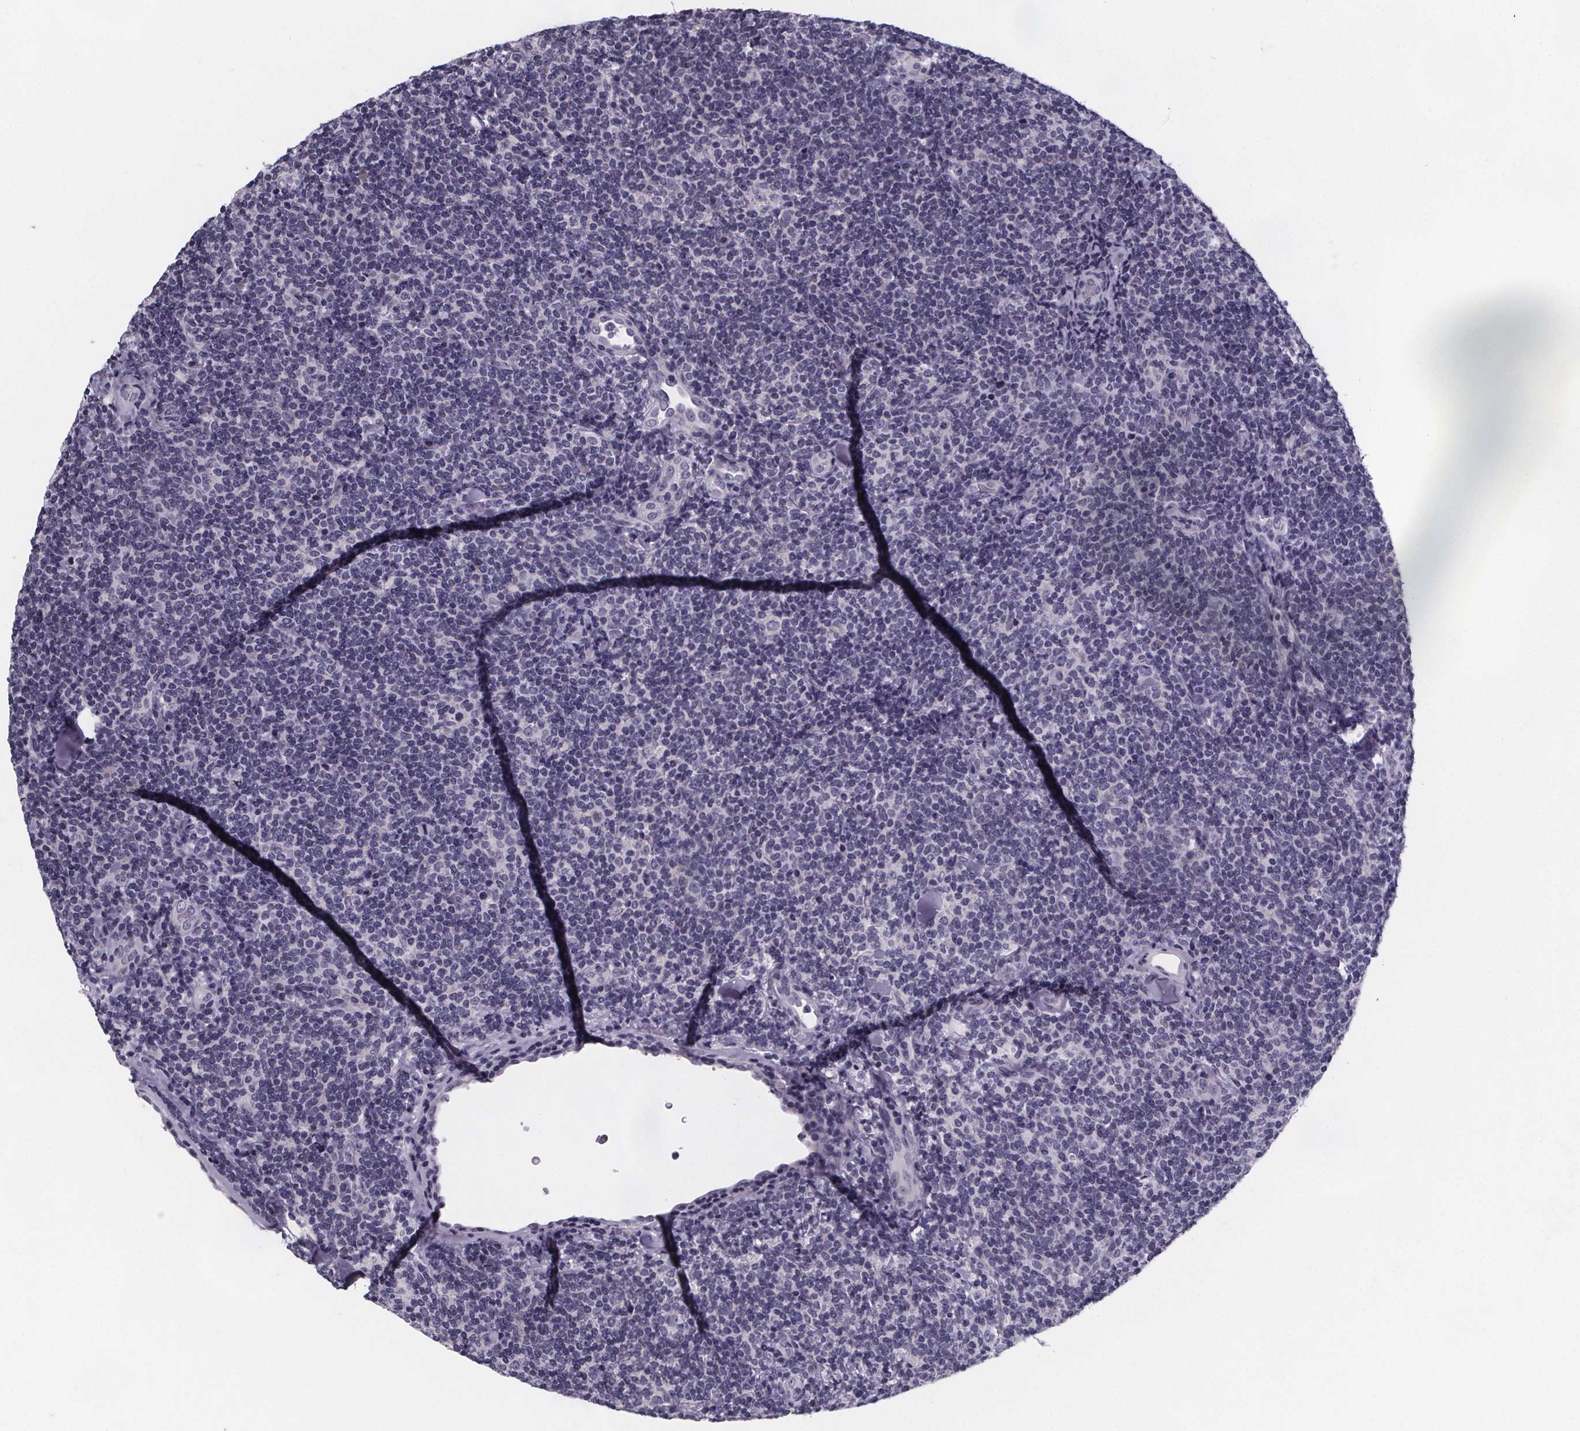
{"staining": {"intensity": "negative", "quantity": "none", "location": "none"}, "tissue": "lymphoma", "cell_type": "Tumor cells", "image_type": "cancer", "snomed": [{"axis": "morphology", "description": "Malignant lymphoma, non-Hodgkin's type, Low grade"}, {"axis": "topography", "description": "Lymph node"}], "caption": "High power microscopy micrograph of an immunohistochemistry (IHC) photomicrograph of malignant lymphoma, non-Hodgkin's type (low-grade), revealing no significant expression in tumor cells.", "gene": "PAH", "patient": {"sex": "female", "age": 56}}